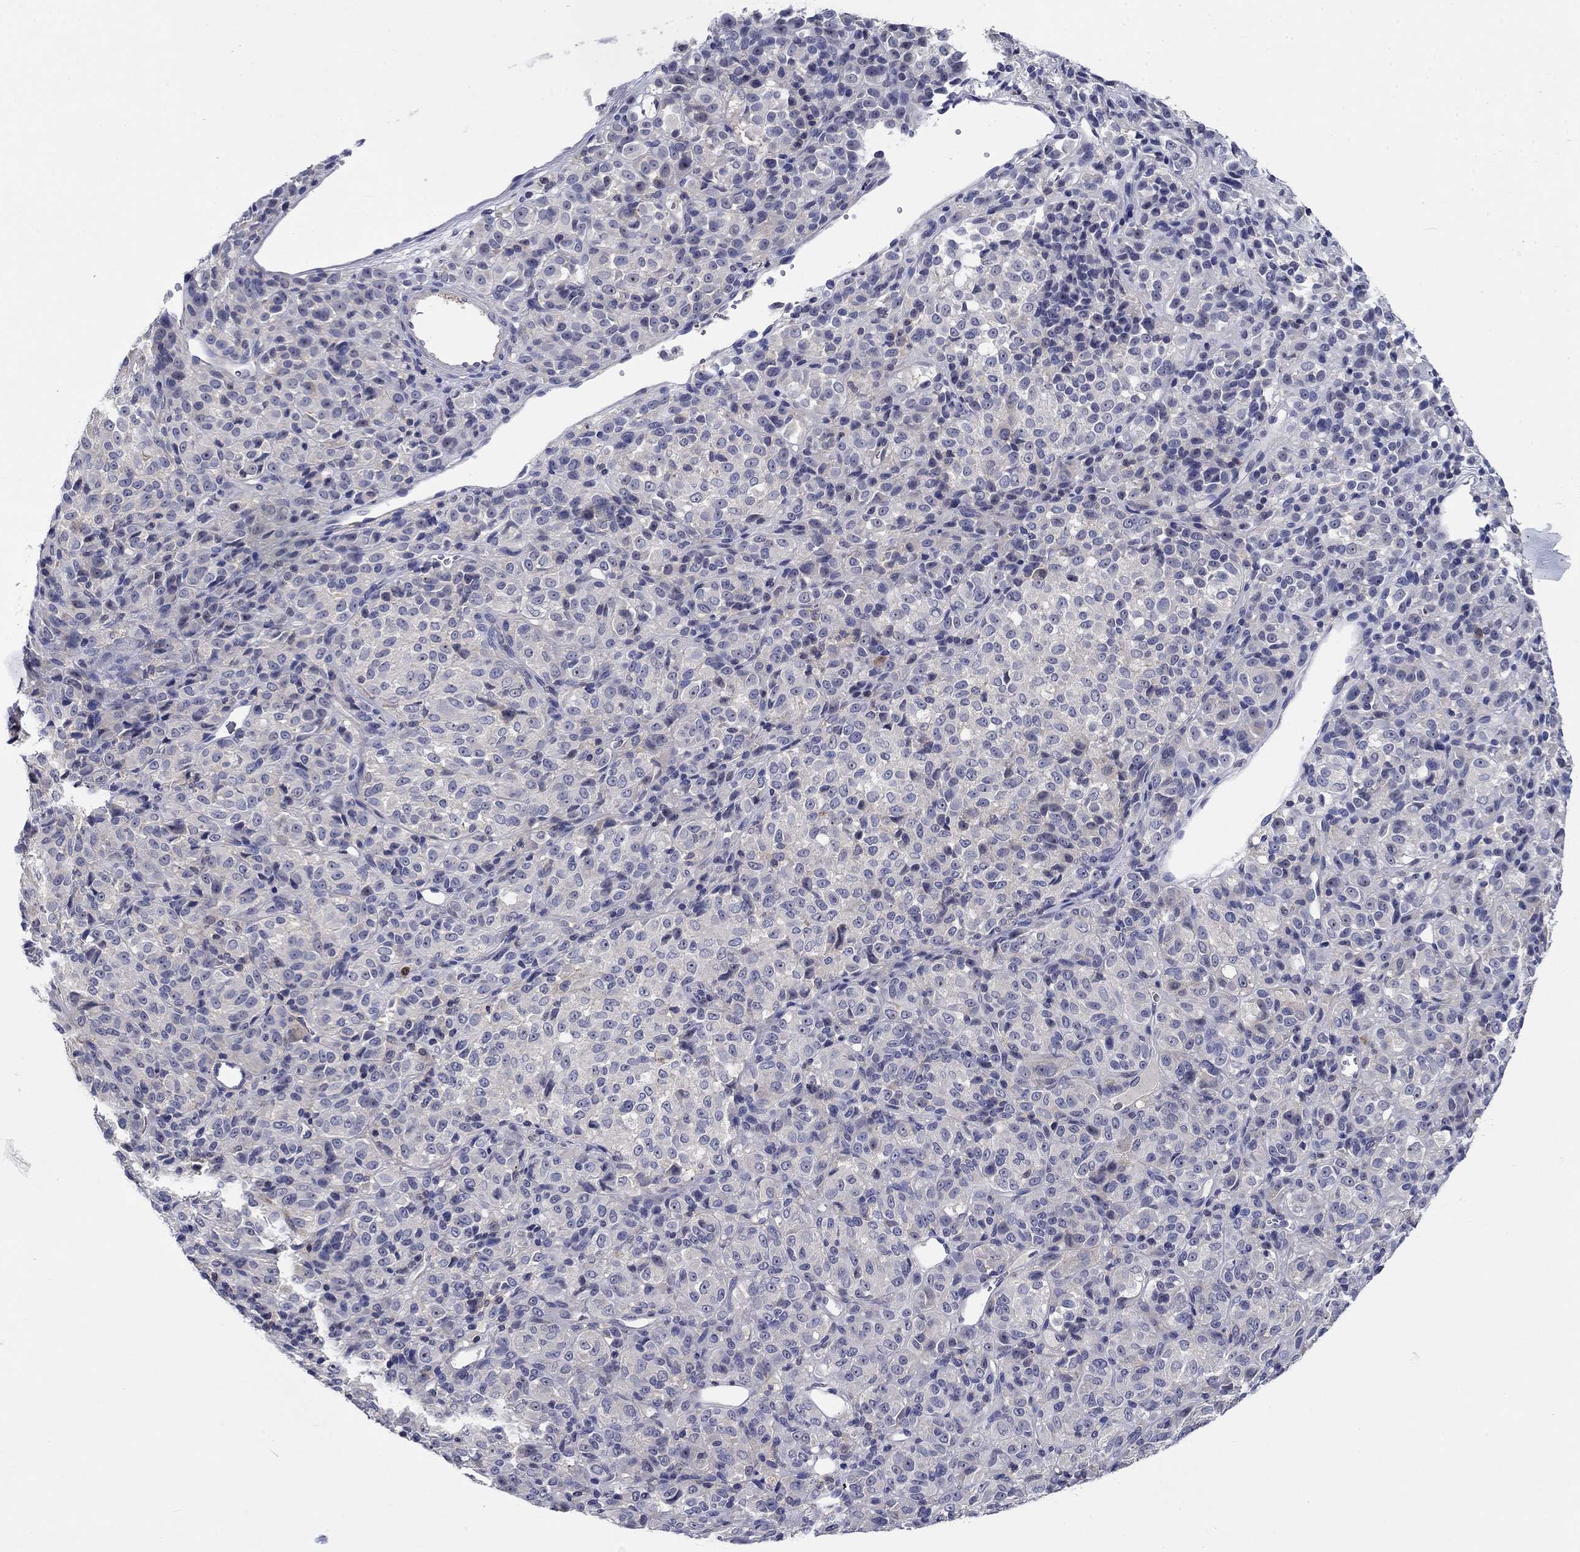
{"staining": {"intensity": "negative", "quantity": "none", "location": "none"}, "tissue": "melanoma", "cell_type": "Tumor cells", "image_type": "cancer", "snomed": [{"axis": "morphology", "description": "Malignant melanoma, Metastatic site"}, {"axis": "topography", "description": "Brain"}], "caption": "DAB immunohistochemical staining of human malignant melanoma (metastatic site) demonstrates no significant staining in tumor cells.", "gene": "POU2F2", "patient": {"sex": "female", "age": 56}}